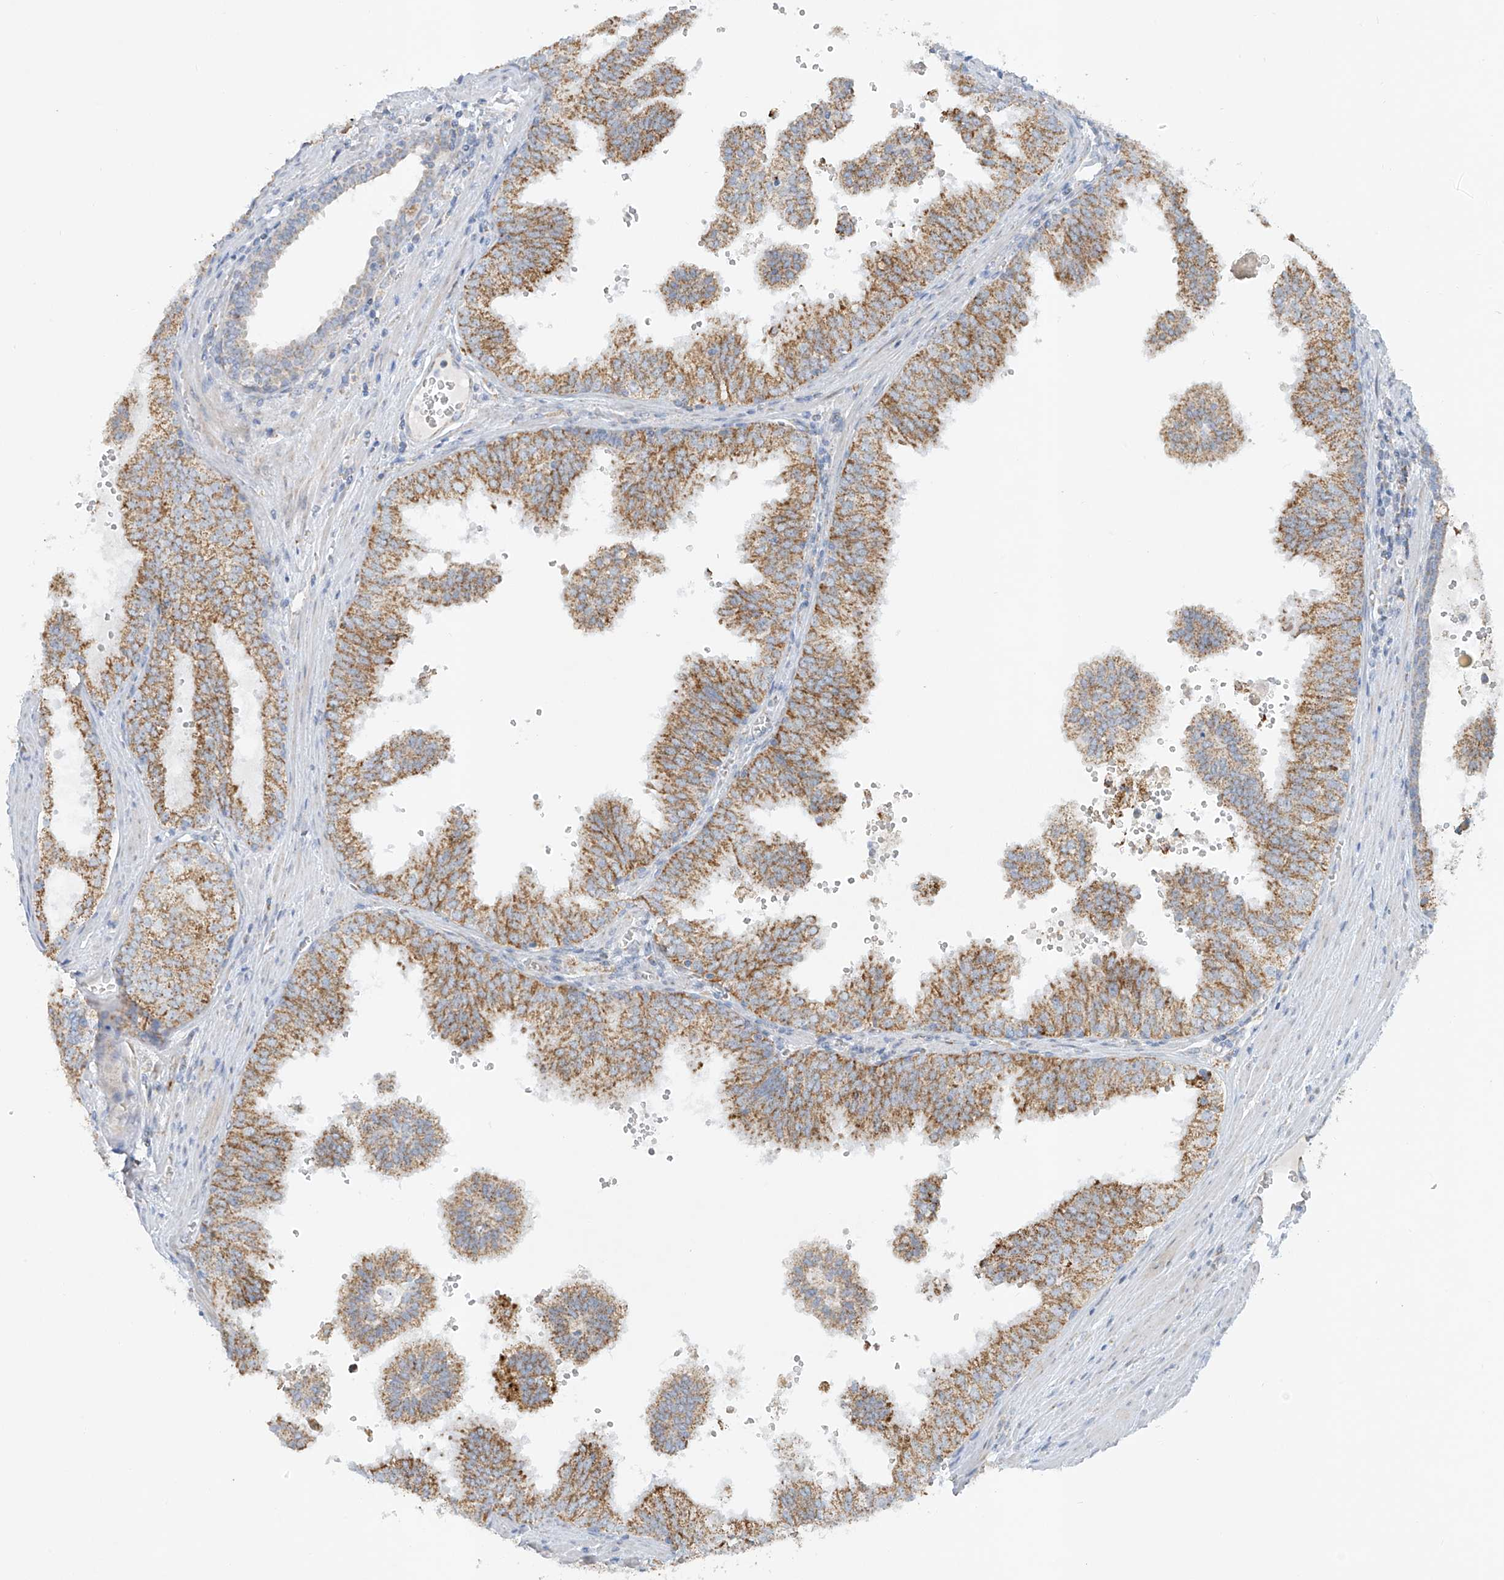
{"staining": {"intensity": "moderate", "quantity": "25%-75%", "location": "cytoplasmic/membranous"}, "tissue": "prostate cancer", "cell_type": "Tumor cells", "image_type": "cancer", "snomed": [{"axis": "morphology", "description": "Adenocarcinoma, High grade"}, {"axis": "topography", "description": "Prostate"}], "caption": "High-grade adenocarcinoma (prostate) tissue demonstrates moderate cytoplasmic/membranous positivity in about 25%-75% of tumor cells, visualized by immunohistochemistry. Nuclei are stained in blue.", "gene": "SMDT1", "patient": {"sex": "male", "age": 68}}